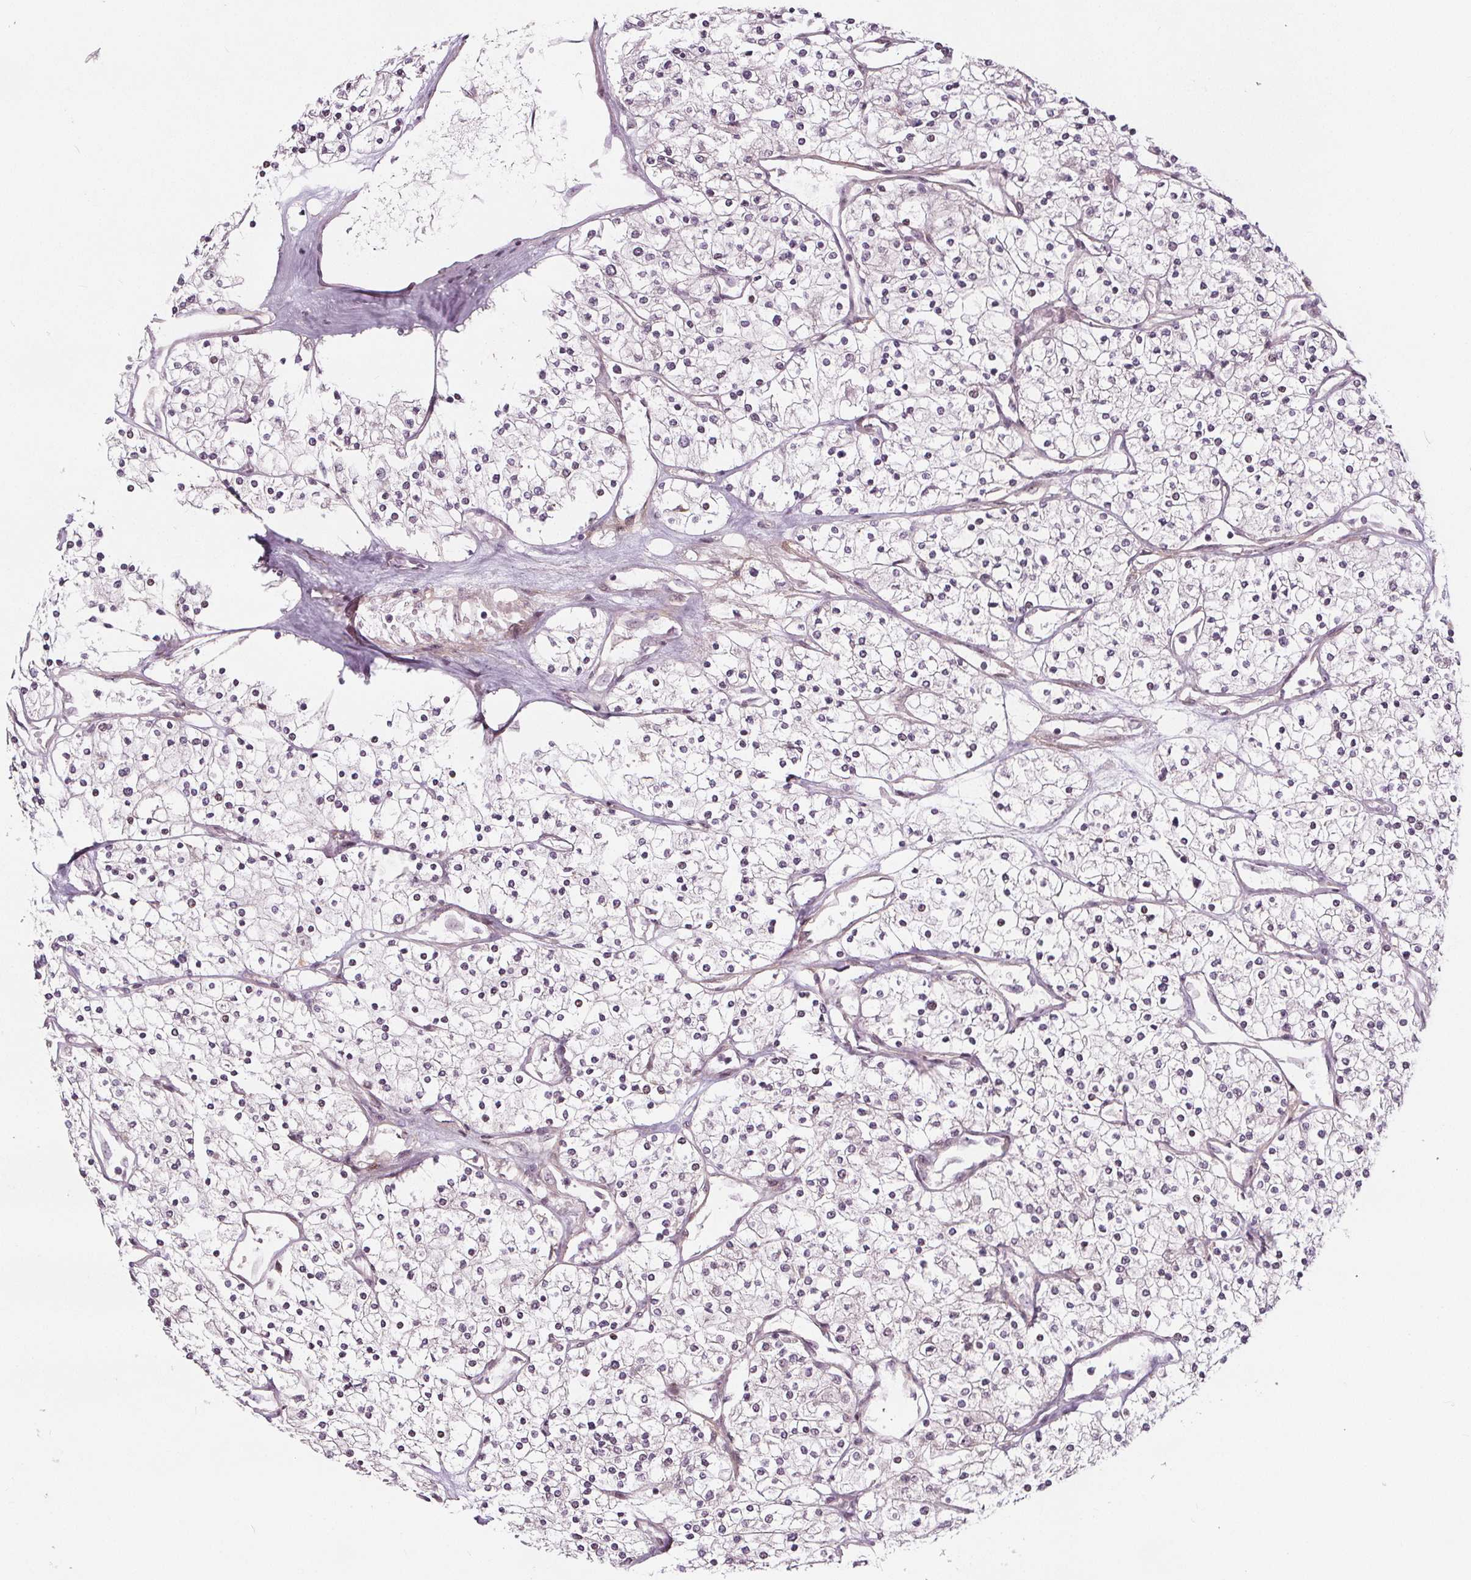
{"staining": {"intensity": "negative", "quantity": "none", "location": "none"}, "tissue": "renal cancer", "cell_type": "Tumor cells", "image_type": "cancer", "snomed": [{"axis": "morphology", "description": "Adenocarcinoma, NOS"}, {"axis": "topography", "description": "Kidney"}], "caption": "Tumor cells show no significant expression in adenocarcinoma (renal).", "gene": "AKT1S1", "patient": {"sex": "male", "age": 80}}